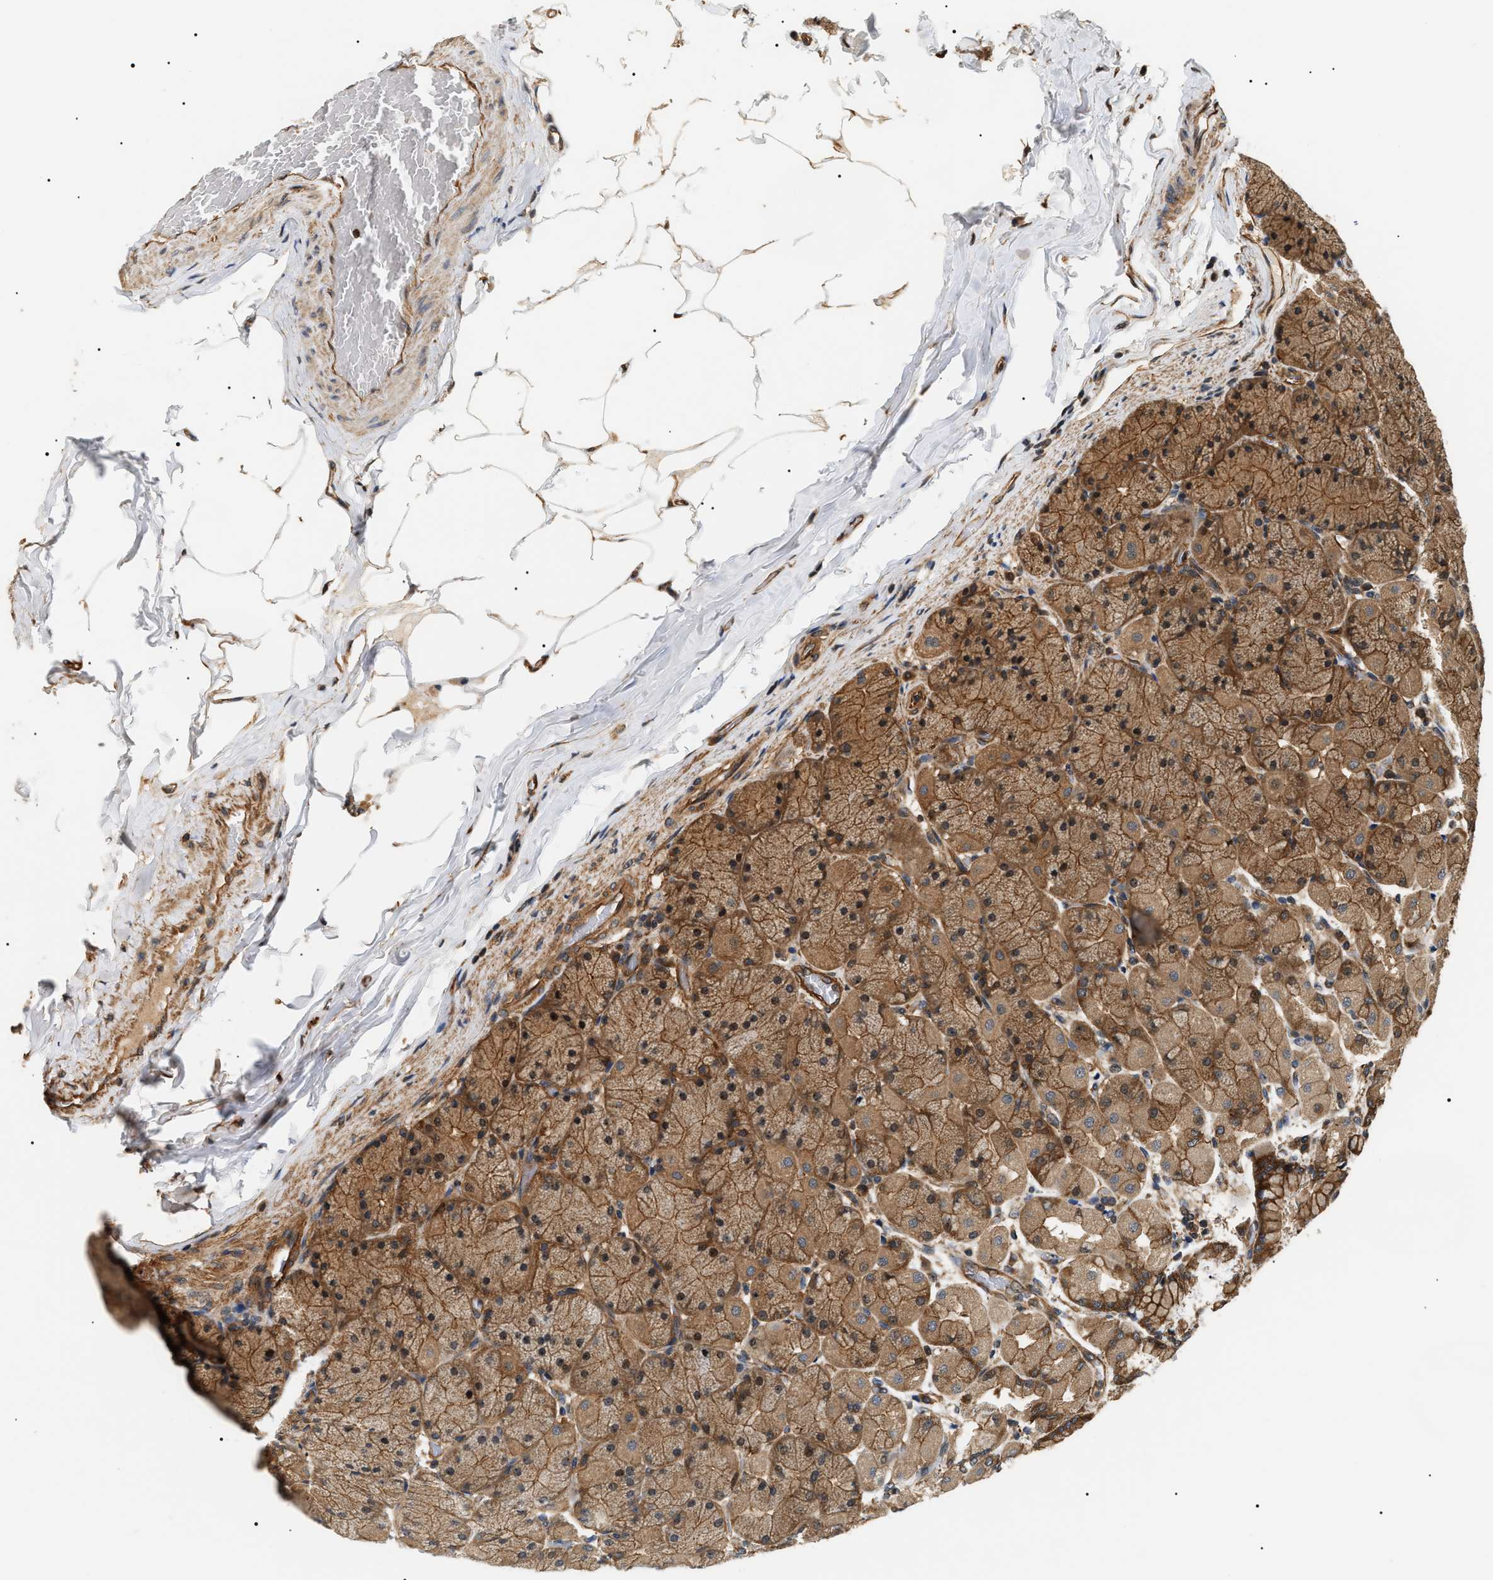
{"staining": {"intensity": "strong", "quantity": ">75%", "location": "cytoplasmic/membranous"}, "tissue": "stomach", "cell_type": "Glandular cells", "image_type": "normal", "snomed": [{"axis": "morphology", "description": "Normal tissue, NOS"}, {"axis": "topography", "description": "Stomach, upper"}], "caption": "This photomicrograph displays normal stomach stained with immunohistochemistry to label a protein in brown. The cytoplasmic/membranous of glandular cells show strong positivity for the protein. Nuclei are counter-stained blue.", "gene": "SH3GLB2", "patient": {"sex": "female", "age": 56}}